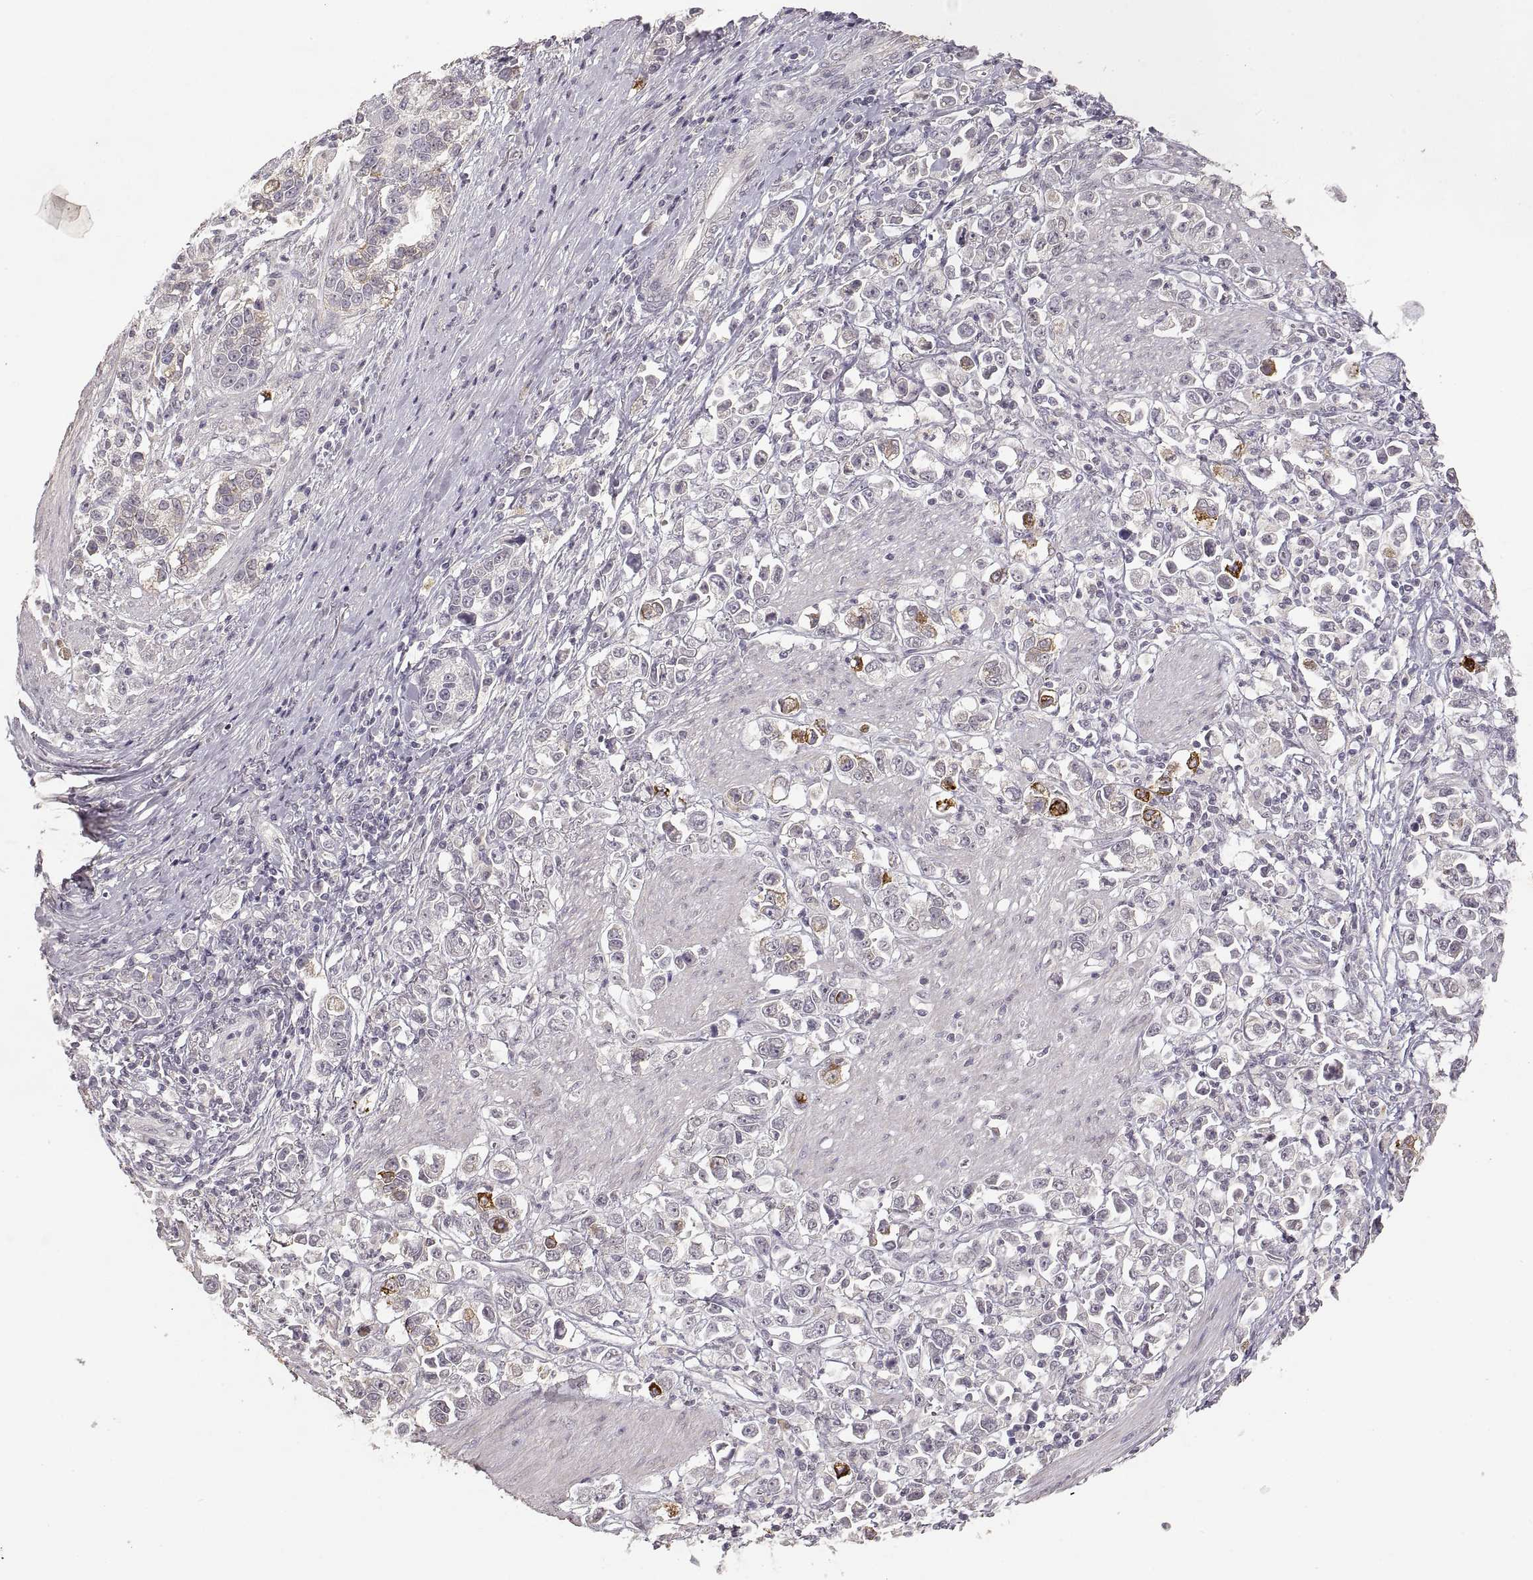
{"staining": {"intensity": "strong", "quantity": "<25%", "location": "cytoplasmic/membranous"}, "tissue": "stomach cancer", "cell_type": "Tumor cells", "image_type": "cancer", "snomed": [{"axis": "morphology", "description": "Adenocarcinoma, NOS"}, {"axis": "topography", "description": "Stomach"}], "caption": "IHC micrograph of neoplastic tissue: adenocarcinoma (stomach) stained using immunohistochemistry demonstrates medium levels of strong protein expression localized specifically in the cytoplasmic/membranous of tumor cells, appearing as a cytoplasmic/membranous brown color.", "gene": "LAMC2", "patient": {"sex": "male", "age": 93}}